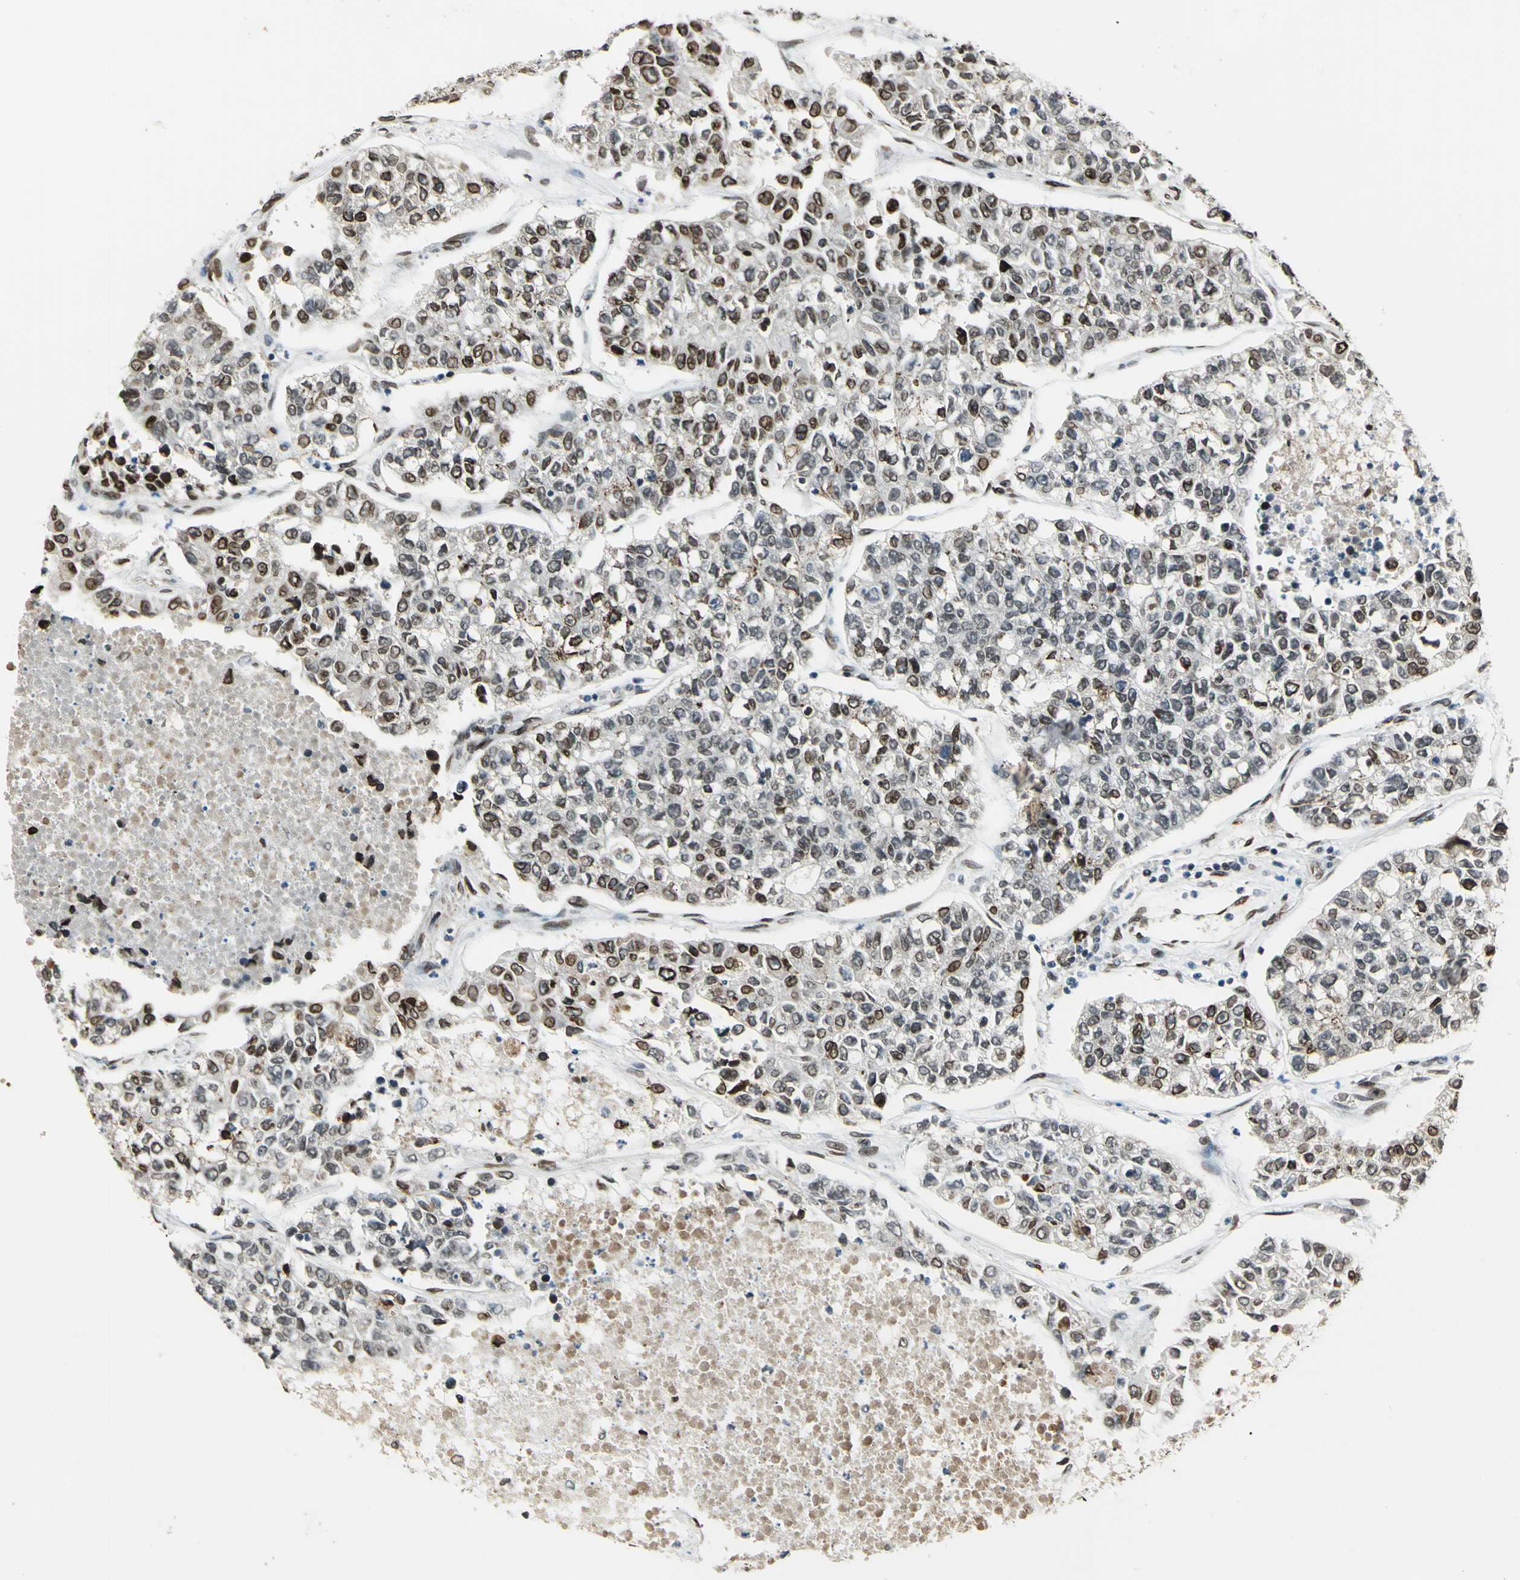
{"staining": {"intensity": "moderate", "quantity": "25%-75%", "location": "nuclear"}, "tissue": "lung cancer", "cell_type": "Tumor cells", "image_type": "cancer", "snomed": [{"axis": "morphology", "description": "Adenocarcinoma, NOS"}, {"axis": "topography", "description": "Lung"}], "caption": "An immunohistochemistry (IHC) histopathology image of tumor tissue is shown. Protein staining in brown highlights moderate nuclear positivity in lung adenocarcinoma within tumor cells.", "gene": "ISY1", "patient": {"sex": "male", "age": 49}}